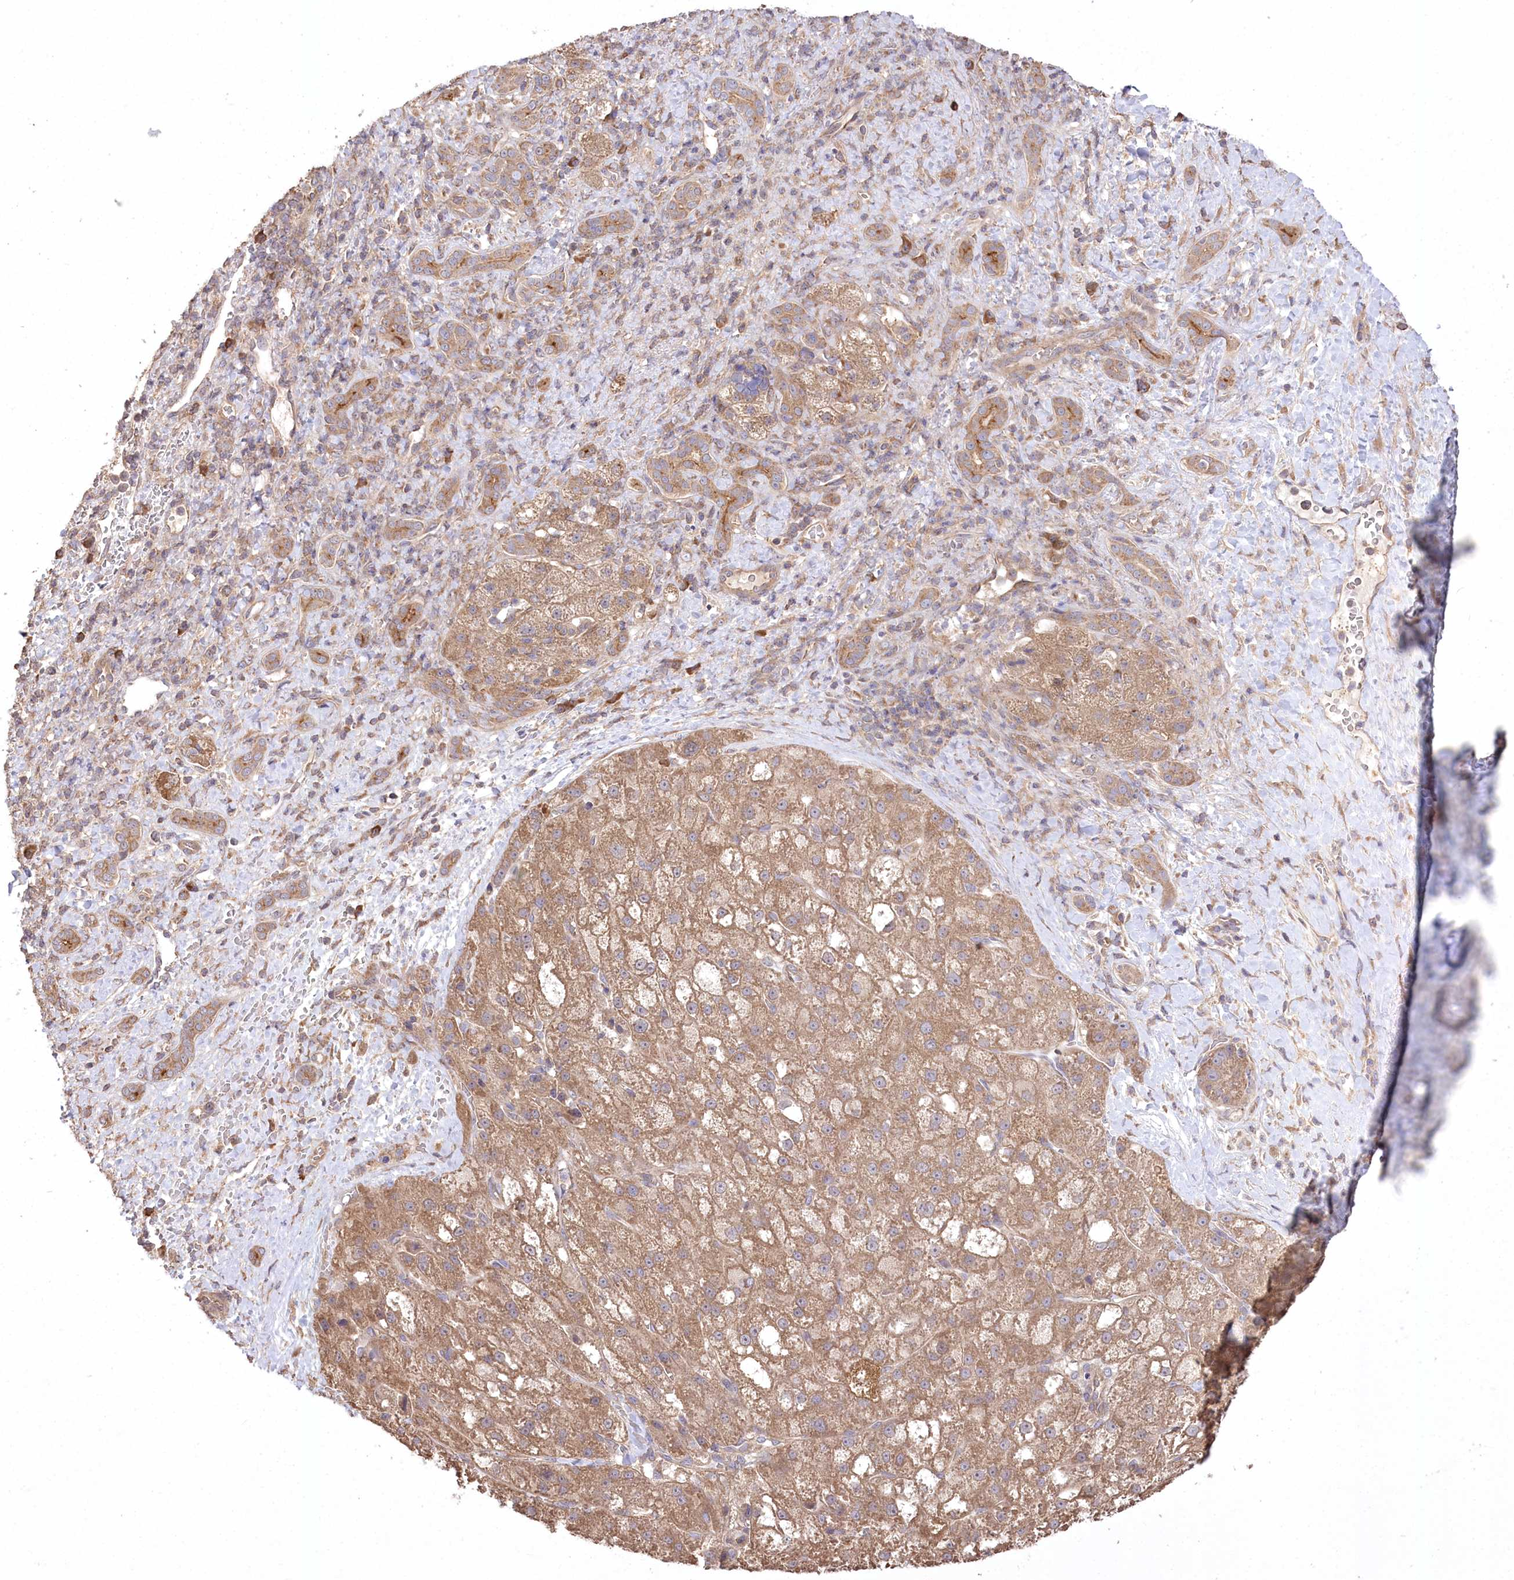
{"staining": {"intensity": "moderate", "quantity": ">75%", "location": "cytoplasmic/membranous"}, "tissue": "liver cancer", "cell_type": "Tumor cells", "image_type": "cancer", "snomed": [{"axis": "morphology", "description": "Normal tissue, NOS"}, {"axis": "morphology", "description": "Carcinoma, Hepatocellular, NOS"}, {"axis": "topography", "description": "Liver"}], "caption": "Liver cancer tissue demonstrates moderate cytoplasmic/membranous expression in approximately >75% of tumor cells, visualized by immunohistochemistry.", "gene": "PRSS53", "patient": {"sex": "male", "age": 57}}